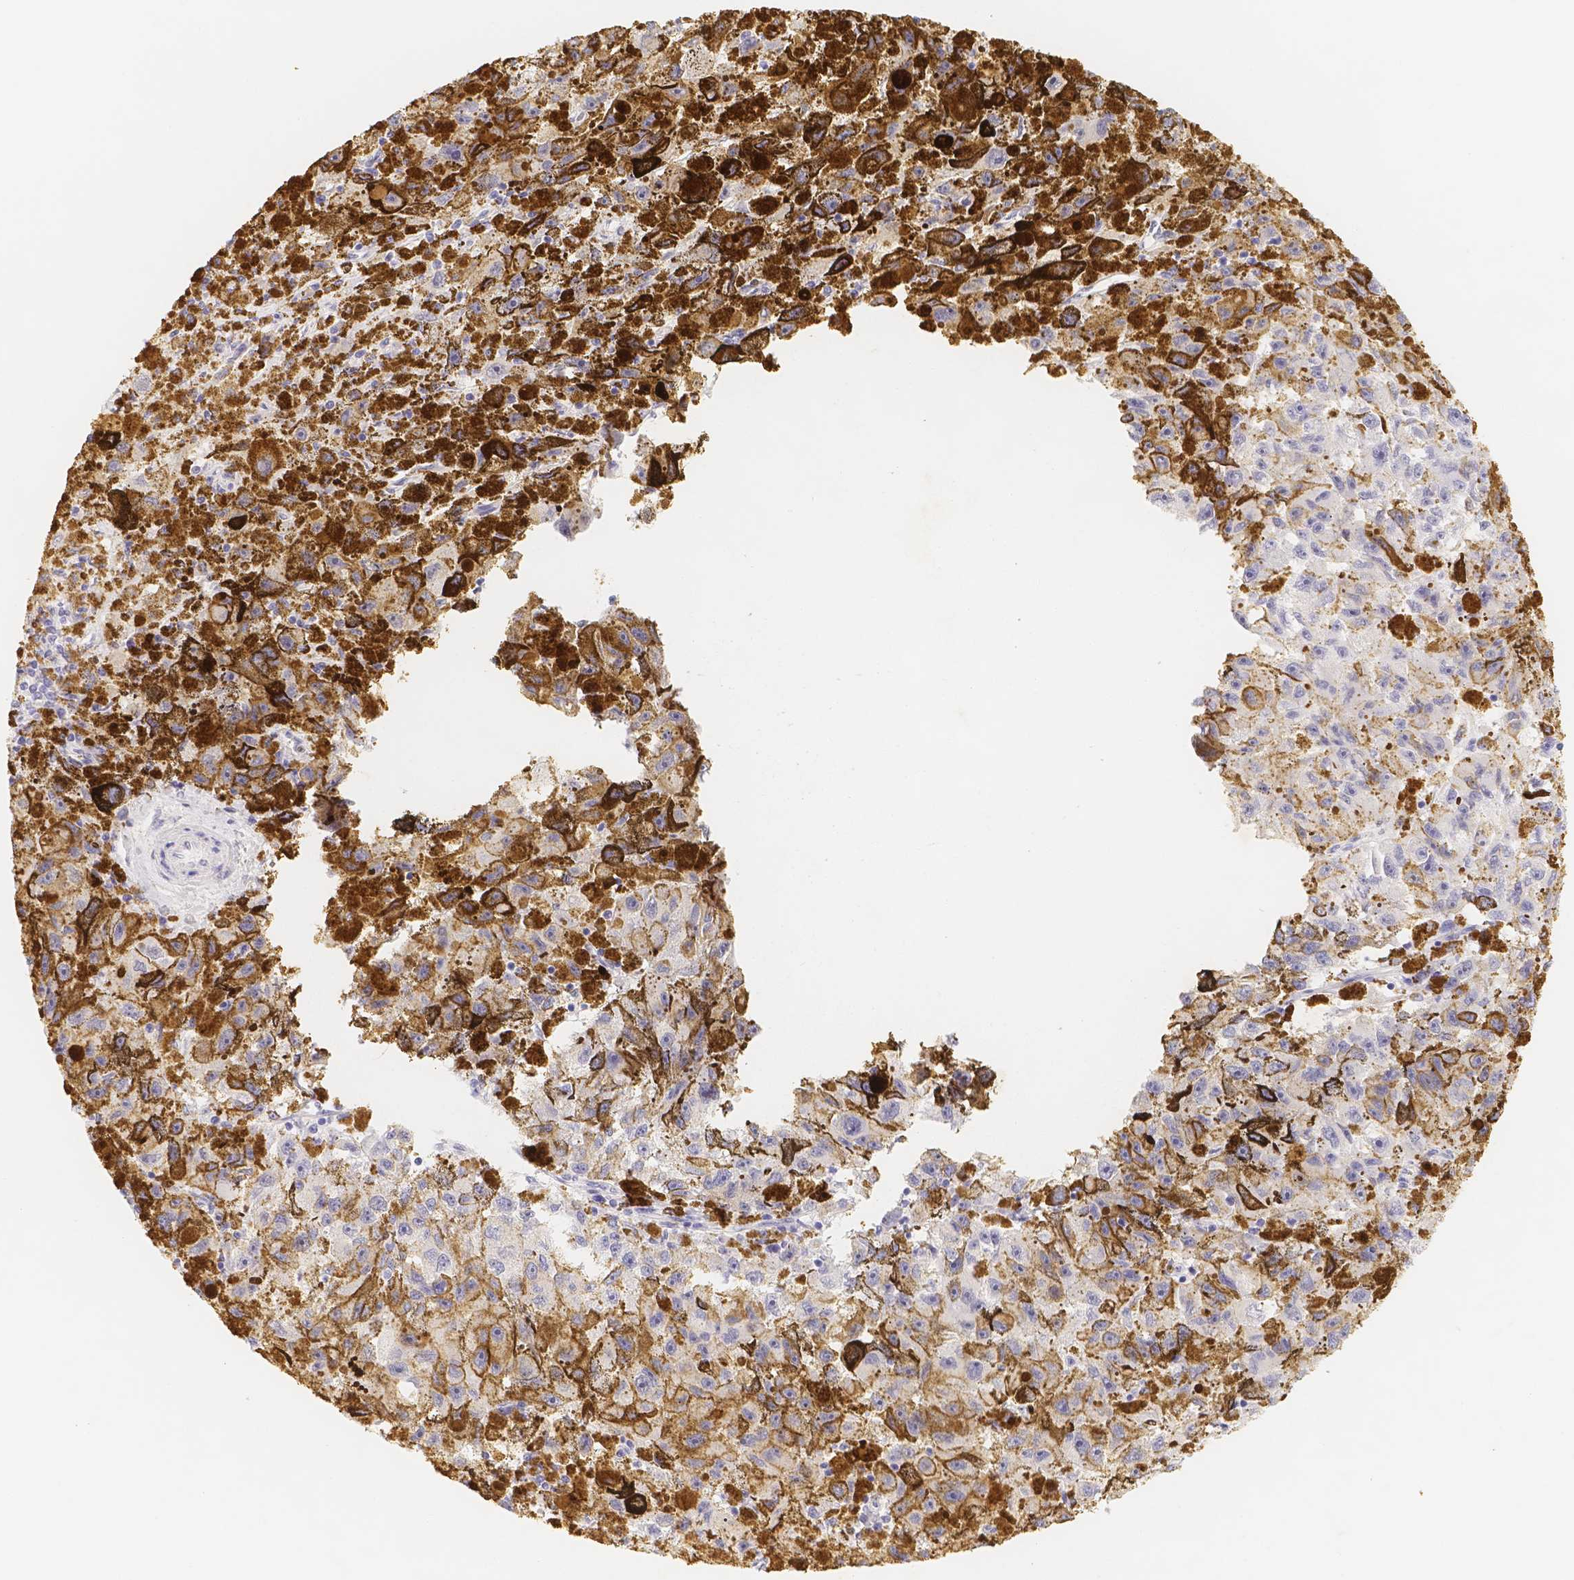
{"staining": {"intensity": "negative", "quantity": "none", "location": "none"}, "tissue": "melanoma", "cell_type": "Tumor cells", "image_type": "cancer", "snomed": [{"axis": "morphology", "description": "Malignant melanoma, NOS"}, {"axis": "topography", "description": "Skin"}], "caption": "This histopathology image is of melanoma stained with immunohistochemistry (IHC) to label a protein in brown with the nuclei are counter-stained blue. There is no staining in tumor cells. The staining was performed using DAB to visualize the protein expression in brown, while the nuclei were stained in blue with hematoxylin (Magnification: 20x).", "gene": "PADI4", "patient": {"sex": "female", "age": 104}}